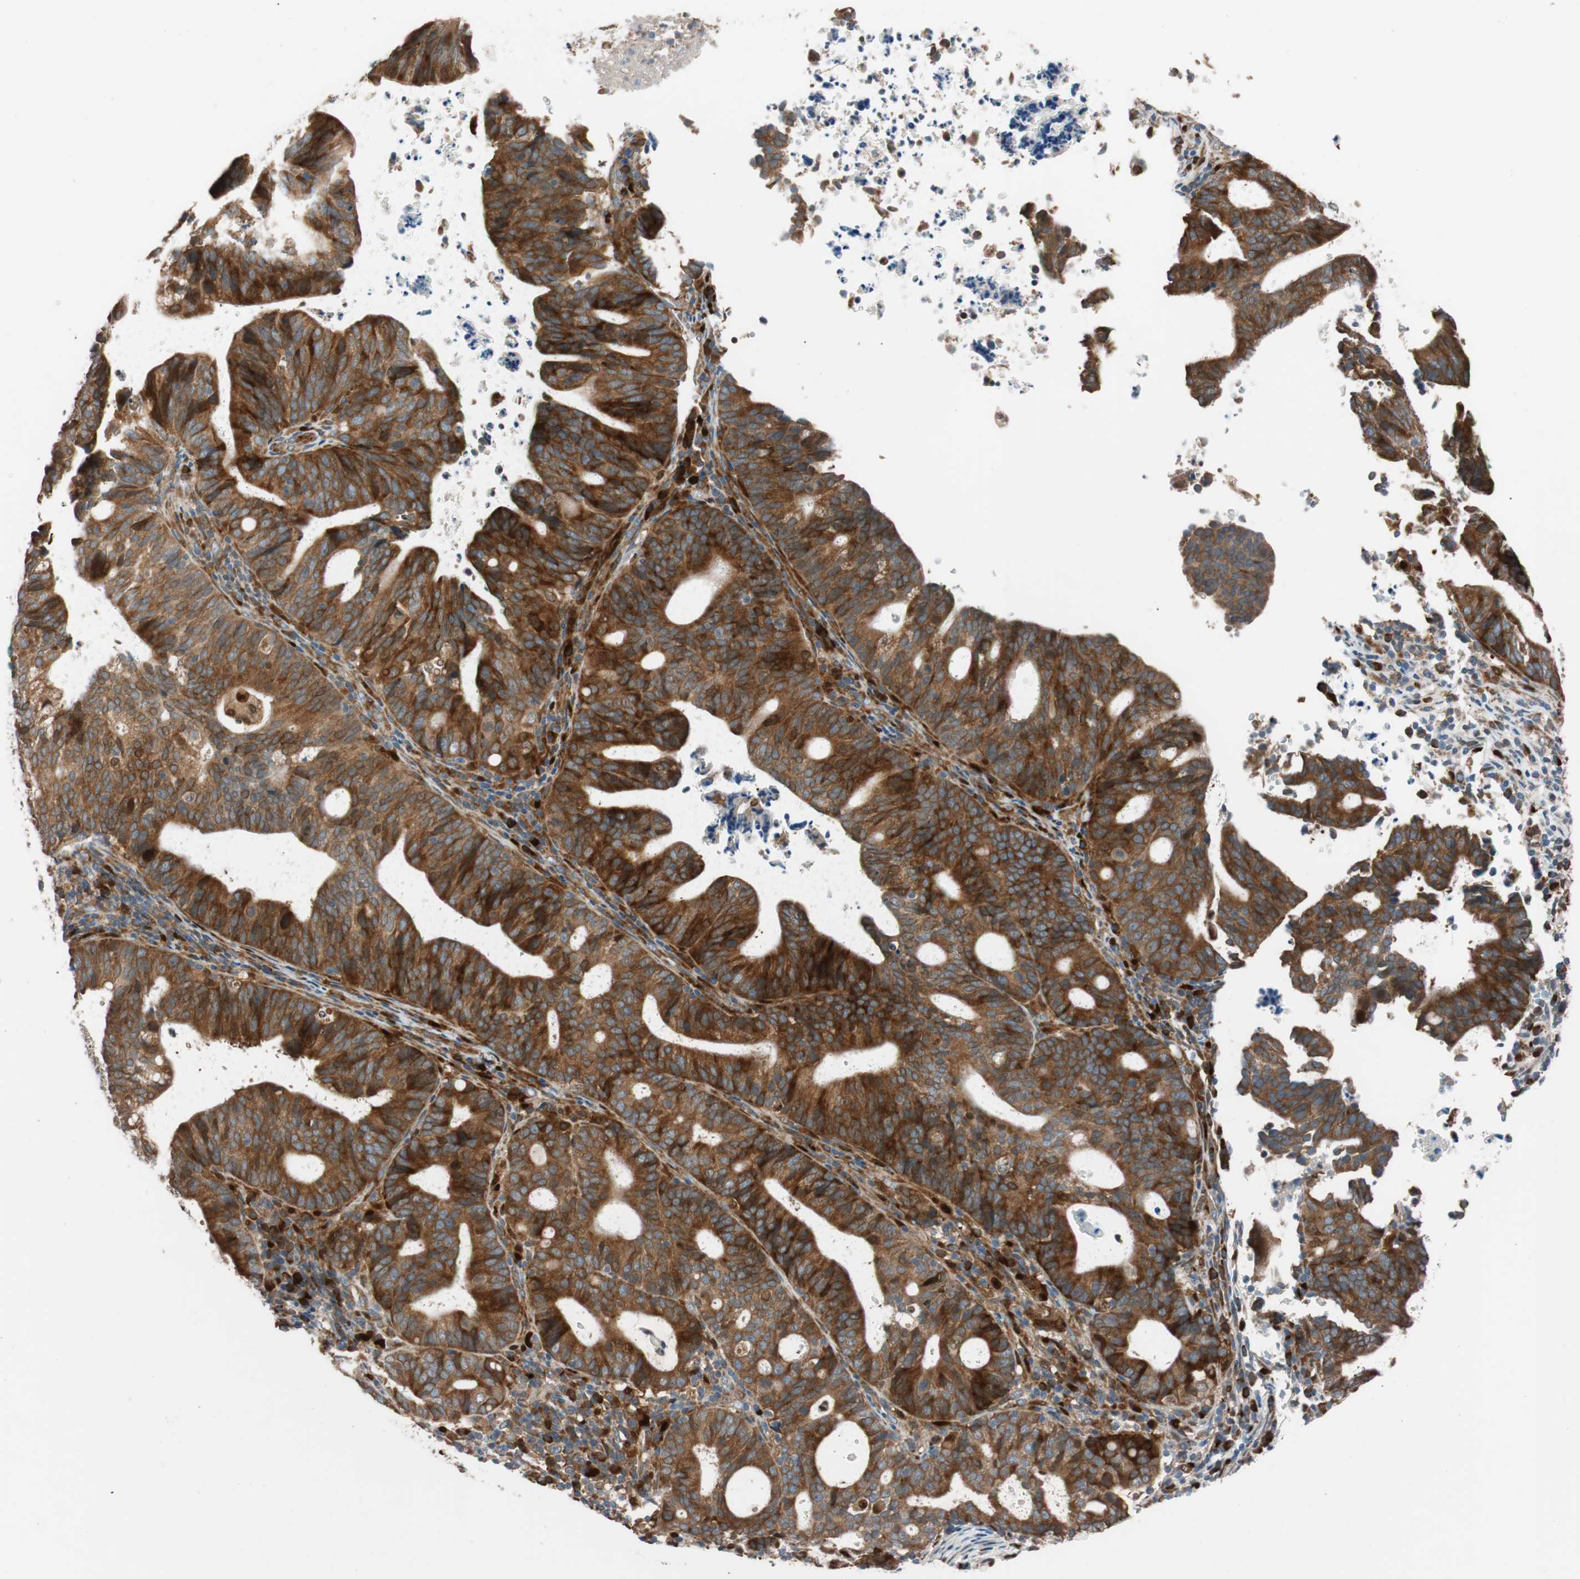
{"staining": {"intensity": "strong", "quantity": ">75%", "location": "cytoplasmic/membranous"}, "tissue": "endometrial cancer", "cell_type": "Tumor cells", "image_type": "cancer", "snomed": [{"axis": "morphology", "description": "Adenocarcinoma, NOS"}, {"axis": "topography", "description": "Uterus"}], "caption": "About >75% of tumor cells in endometrial cancer display strong cytoplasmic/membranous protein expression as visualized by brown immunohistochemical staining.", "gene": "FAAH", "patient": {"sex": "female", "age": 83}}